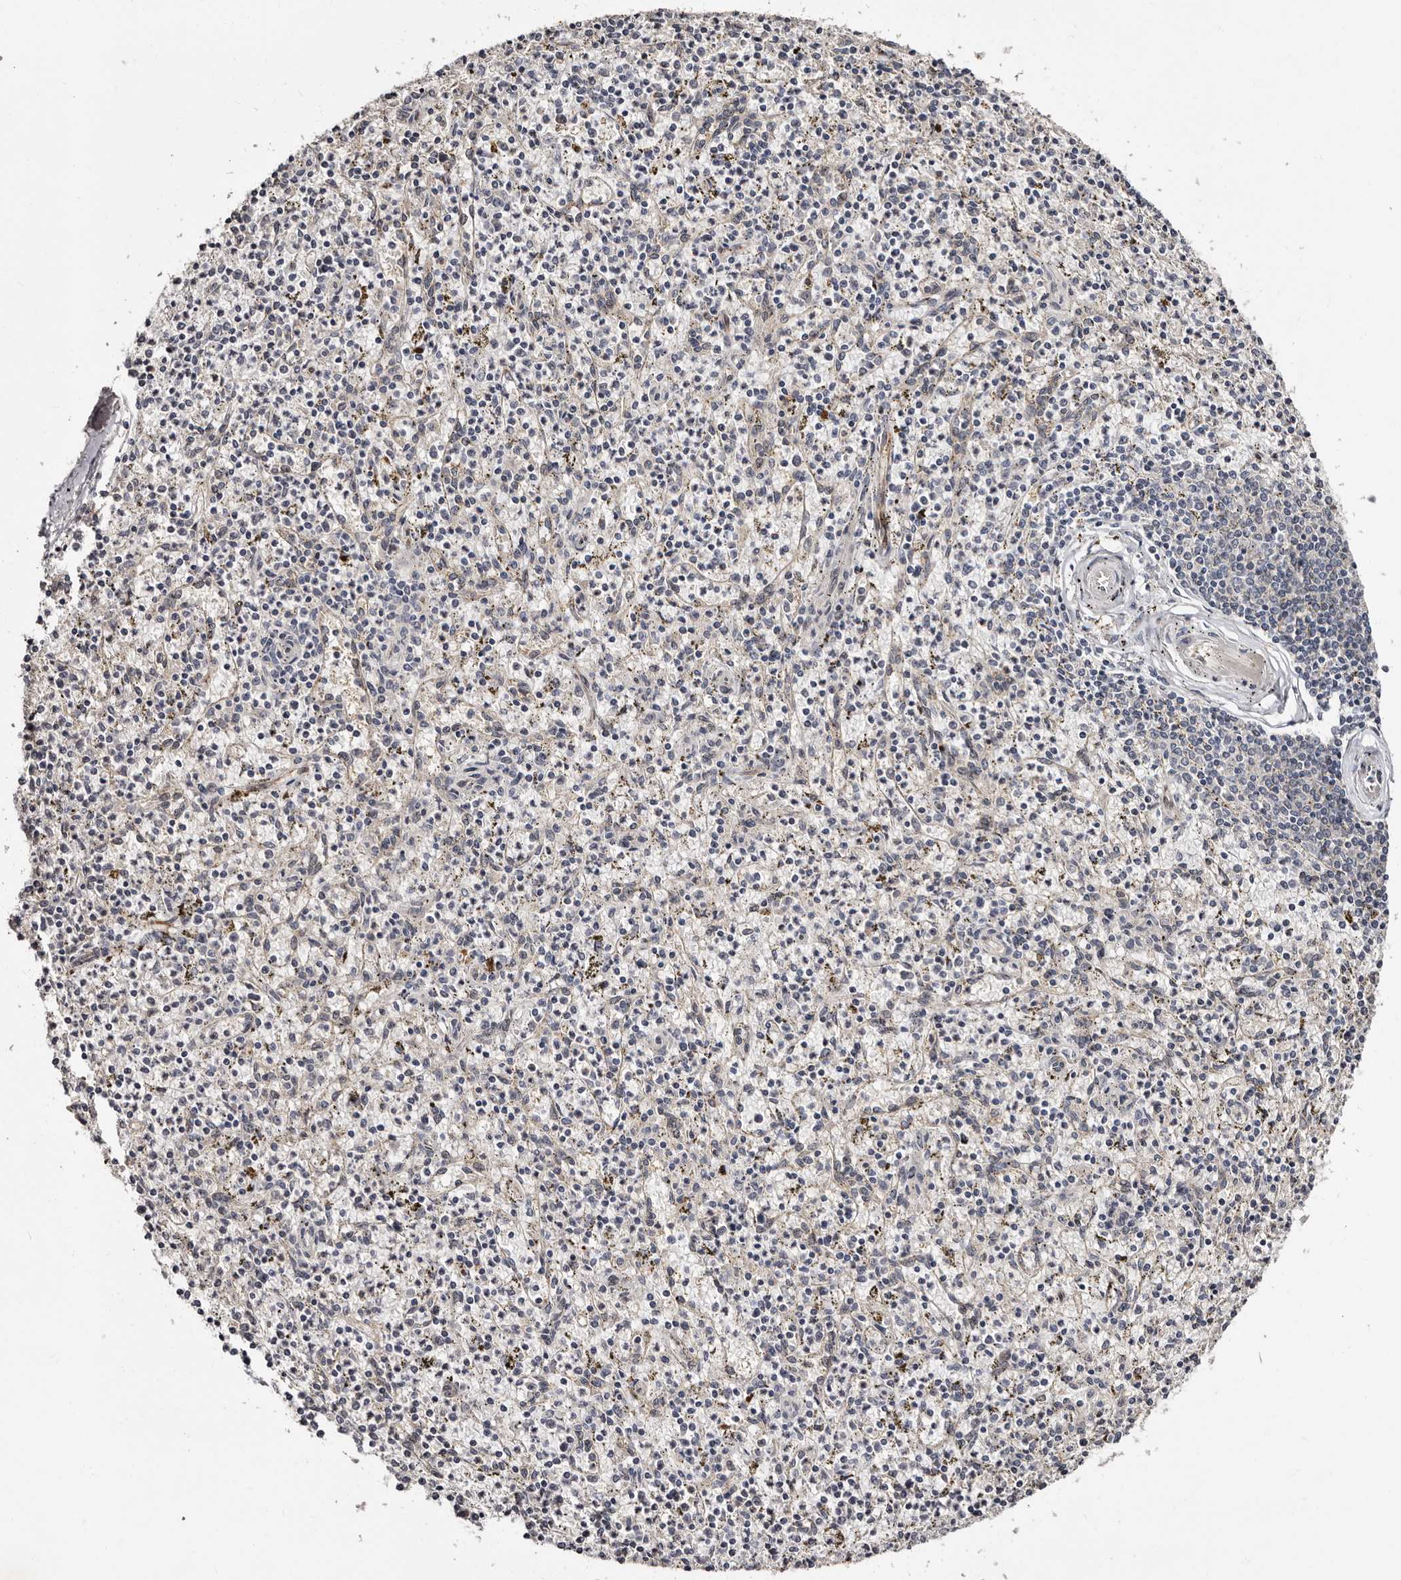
{"staining": {"intensity": "negative", "quantity": "none", "location": "none"}, "tissue": "spleen", "cell_type": "Cells in red pulp", "image_type": "normal", "snomed": [{"axis": "morphology", "description": "Normal tissue, NOS"}, {"axis": "topography", "description": "Spleen"}], "caption": "Immunohistochemical staining of unremarkable human spleen demonstrates no significant positivity in cells in red pulp. (IHC, brightfield microscopy, high magnification).", "gene": "TBC1D22B", "patient": {"sex": "male", "age": 72}}